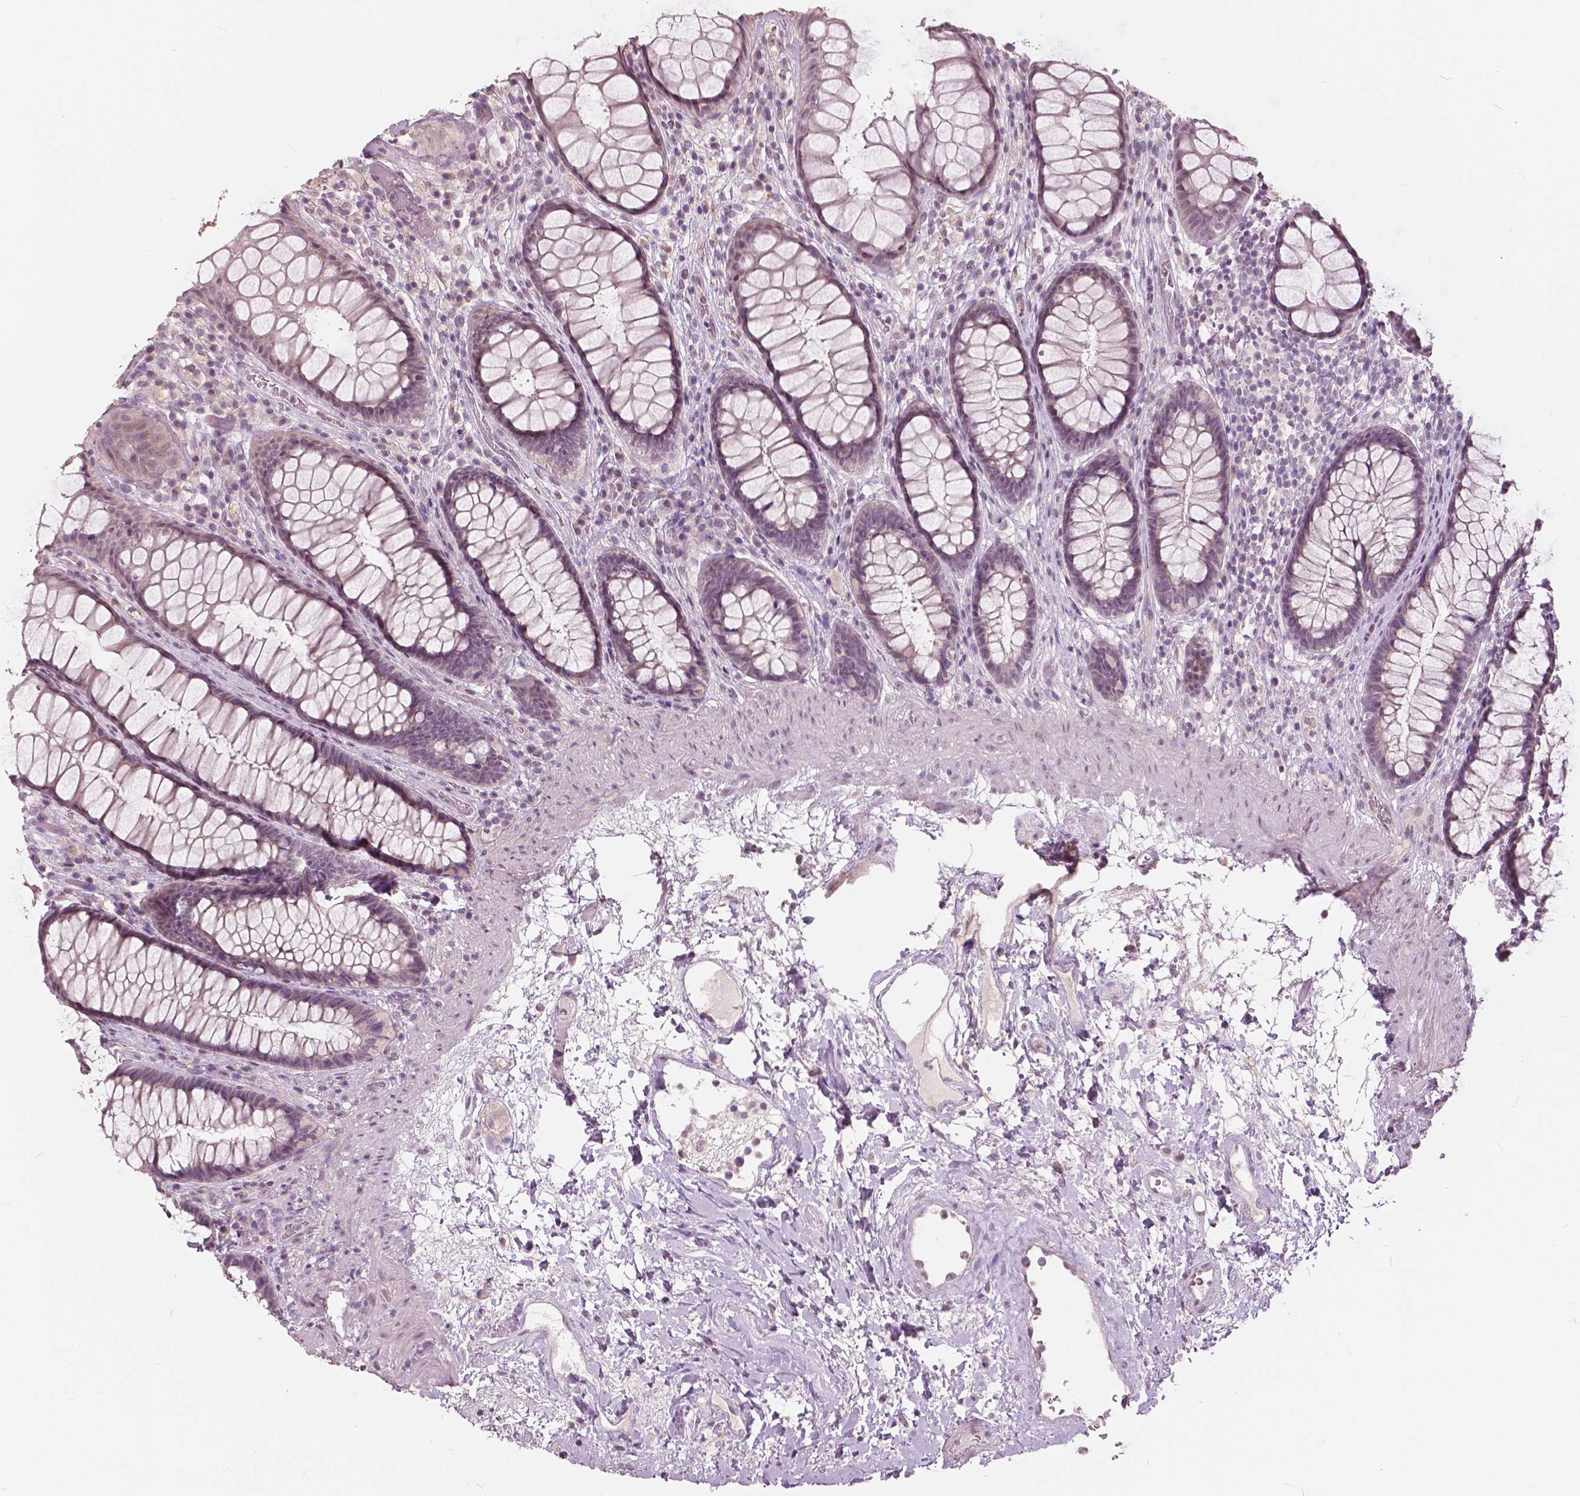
{"staining": {"intensity": "negative", "quantity": "none", "location": "none"}, "tissue": "rectum", "cell_type": "Glandular cells", "image_type": "normal", "snomed": [{"axis": "morphology", "description": "Normal tissue, NOS"}, {"axis": "topography", "description": "Rectum"}], "caption": "Normal rectum was stained to show a protein in brown. There is no significant expression in glandular cells.", "gene": "NANOG", "patient": {"sex": "male", "age": 72}}